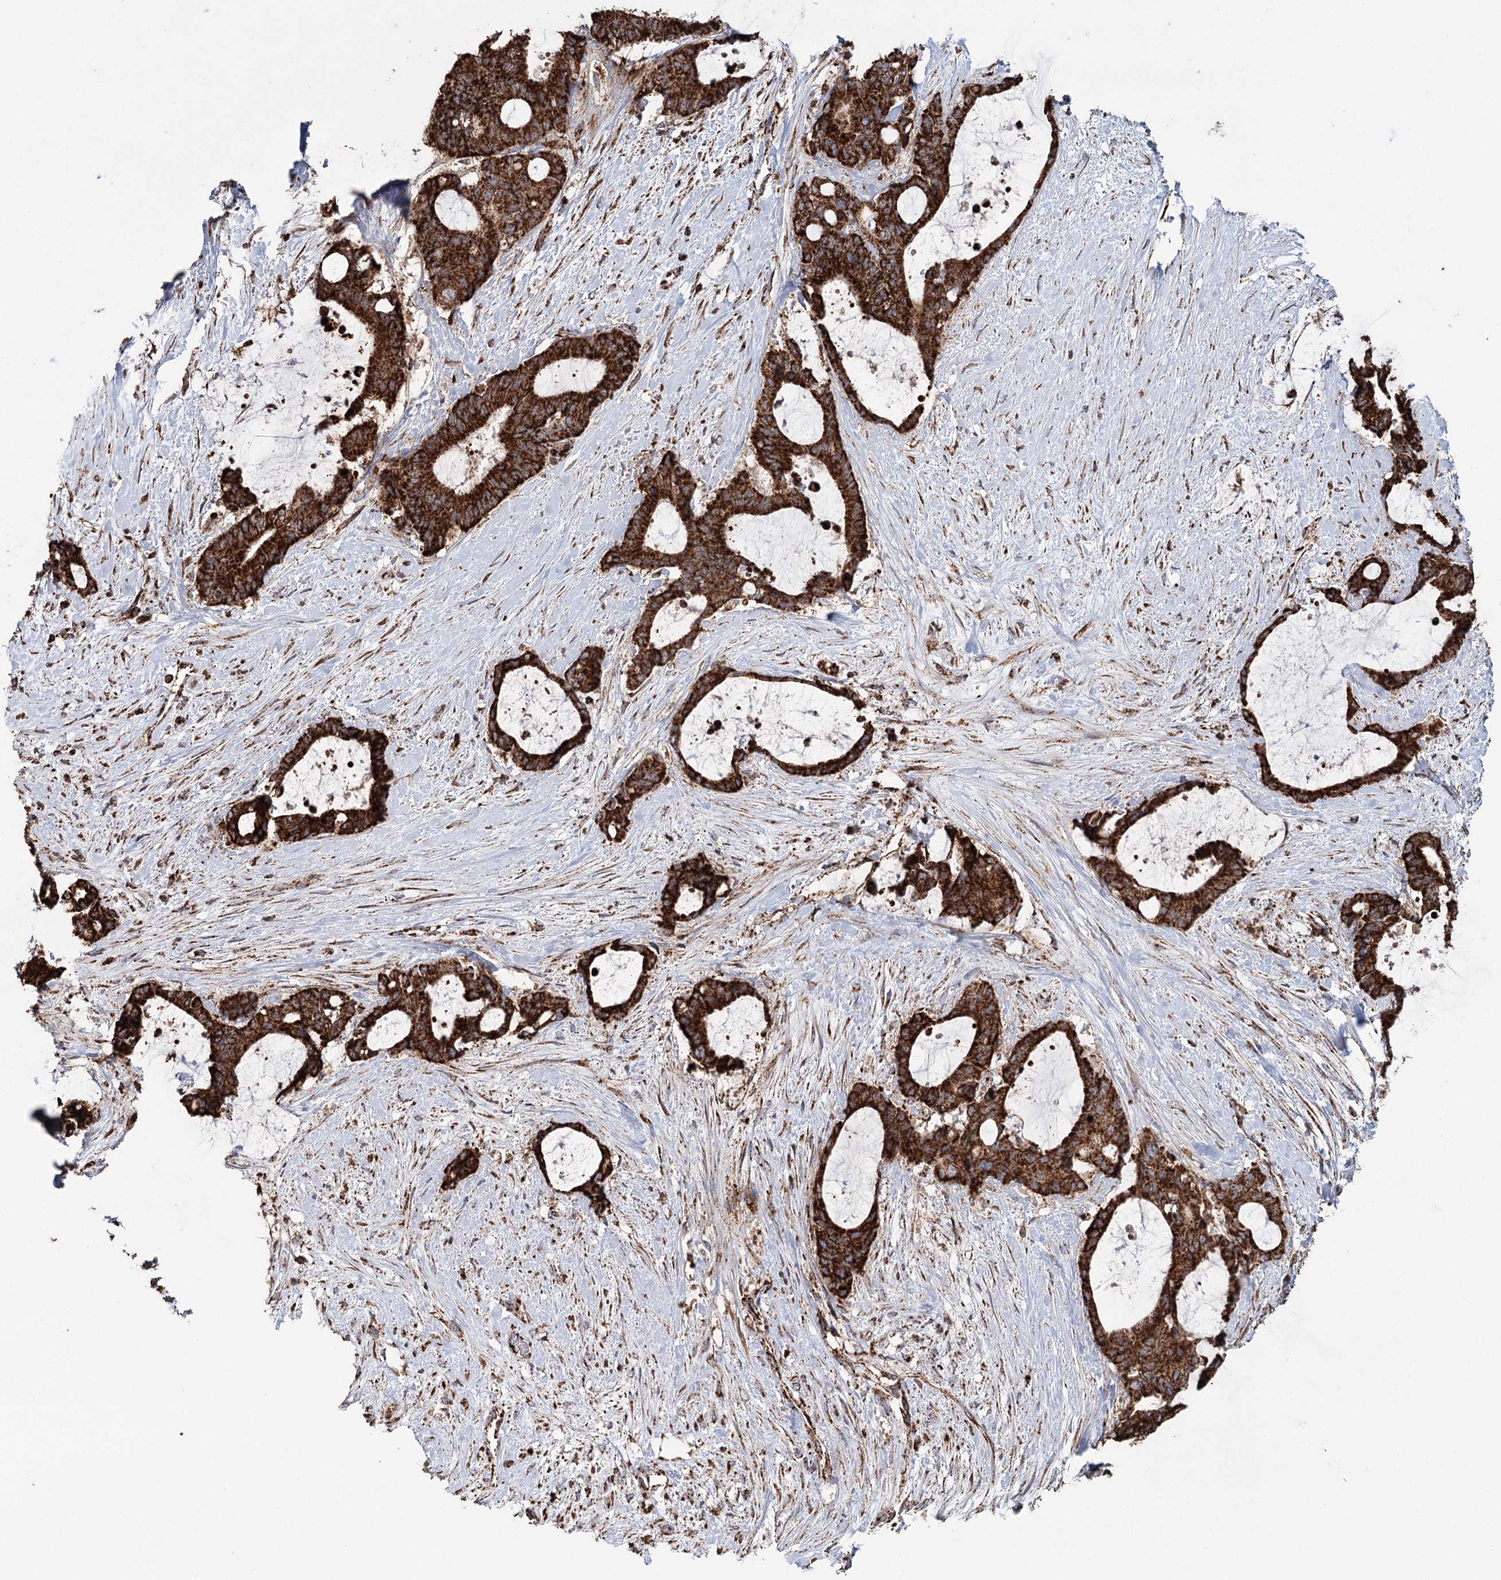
{"staining": {"intensity": "strong", "quantity": ">75%", "location": "cytoplasmic/membranous"}, "tissue": "liver cancer", "cell_type": "Tumor cells", "image_type": "cancer", "snomed": [{"axis": "morphology", "description": "Normal tissue, NOS"}, {"axis": "morphology", "description": "Cholangiocarcinoma"}, {"axis": "topography", "description": "Liver"}, {"axis": "topography", "description": "Peripheral nerve tissue"}], "caption": "A high-resolution histopathology image shows IHC staining of liver cancer (cholangiocarcinoma), which demonstrates strong cytoplasmic/membranous expression in approximately >75% of tumor cells.", "gene": "APH1A", "patient": {"sex": "female", "age": 73}}